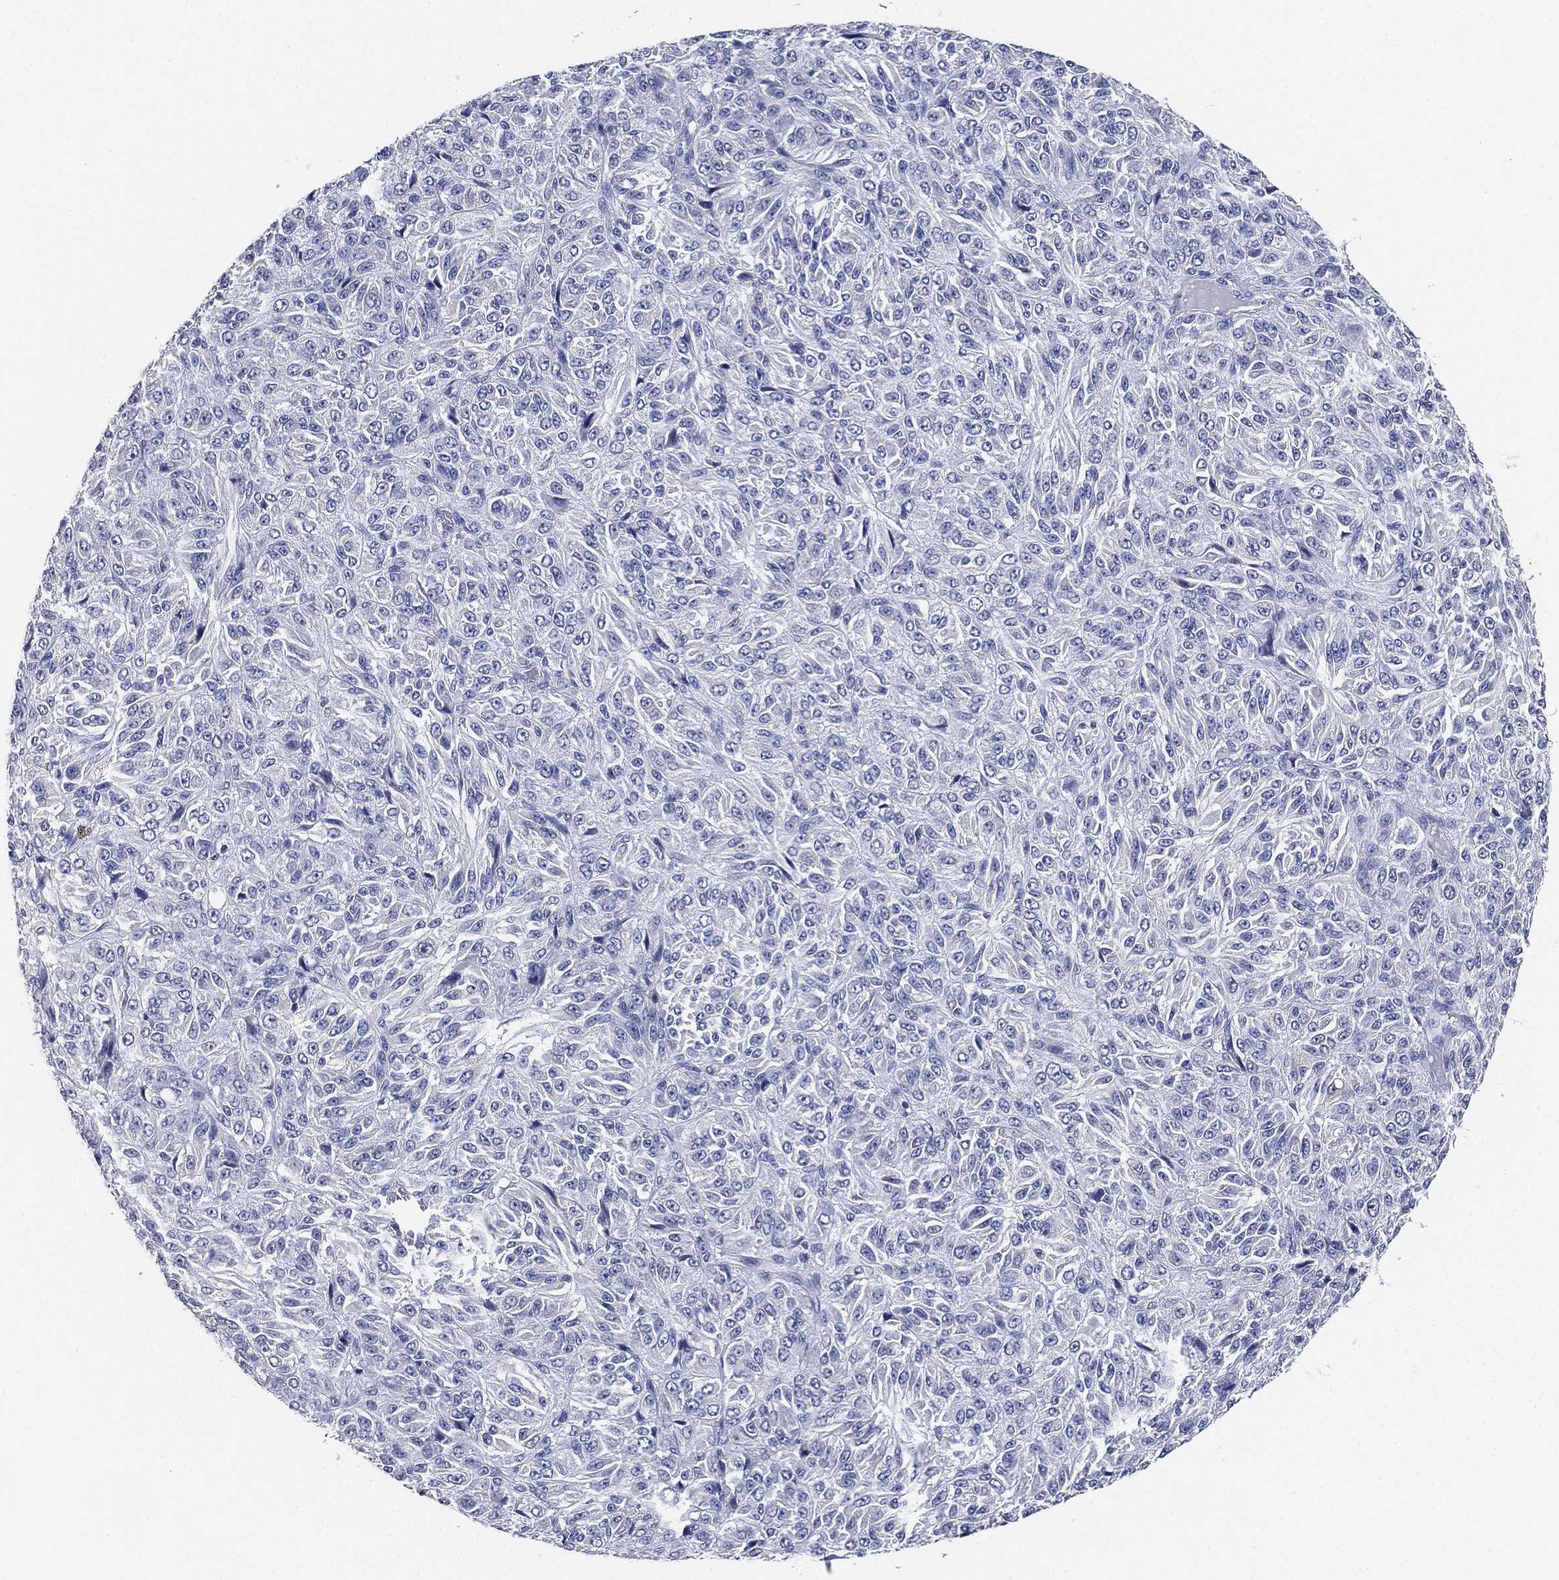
{"staining": {"intensity": "negative", "quantity": "none", "location": "none"}, "tissue": "melanoma", "cell_type": "Tumor cells", "image_type": "cancer", "snomed": [{"axis": "morphology", "description": "Malignant melanoma, Metastatic site"}, {"axis": "topography", "description": "Brain"}], "caption": "Protein analysis of malignant melanoma (metastatic site) demonstrates no significant positivity in tumor cells. The staining was performed using DAB (3,3'-diaminobenzidine) to visualize the protein expression in brown, while the nuclei were stained in blue with hematoxylin (Magnification: 20x).", "gene": "IYD", "patient": {"sex": "female", "age": 56}}